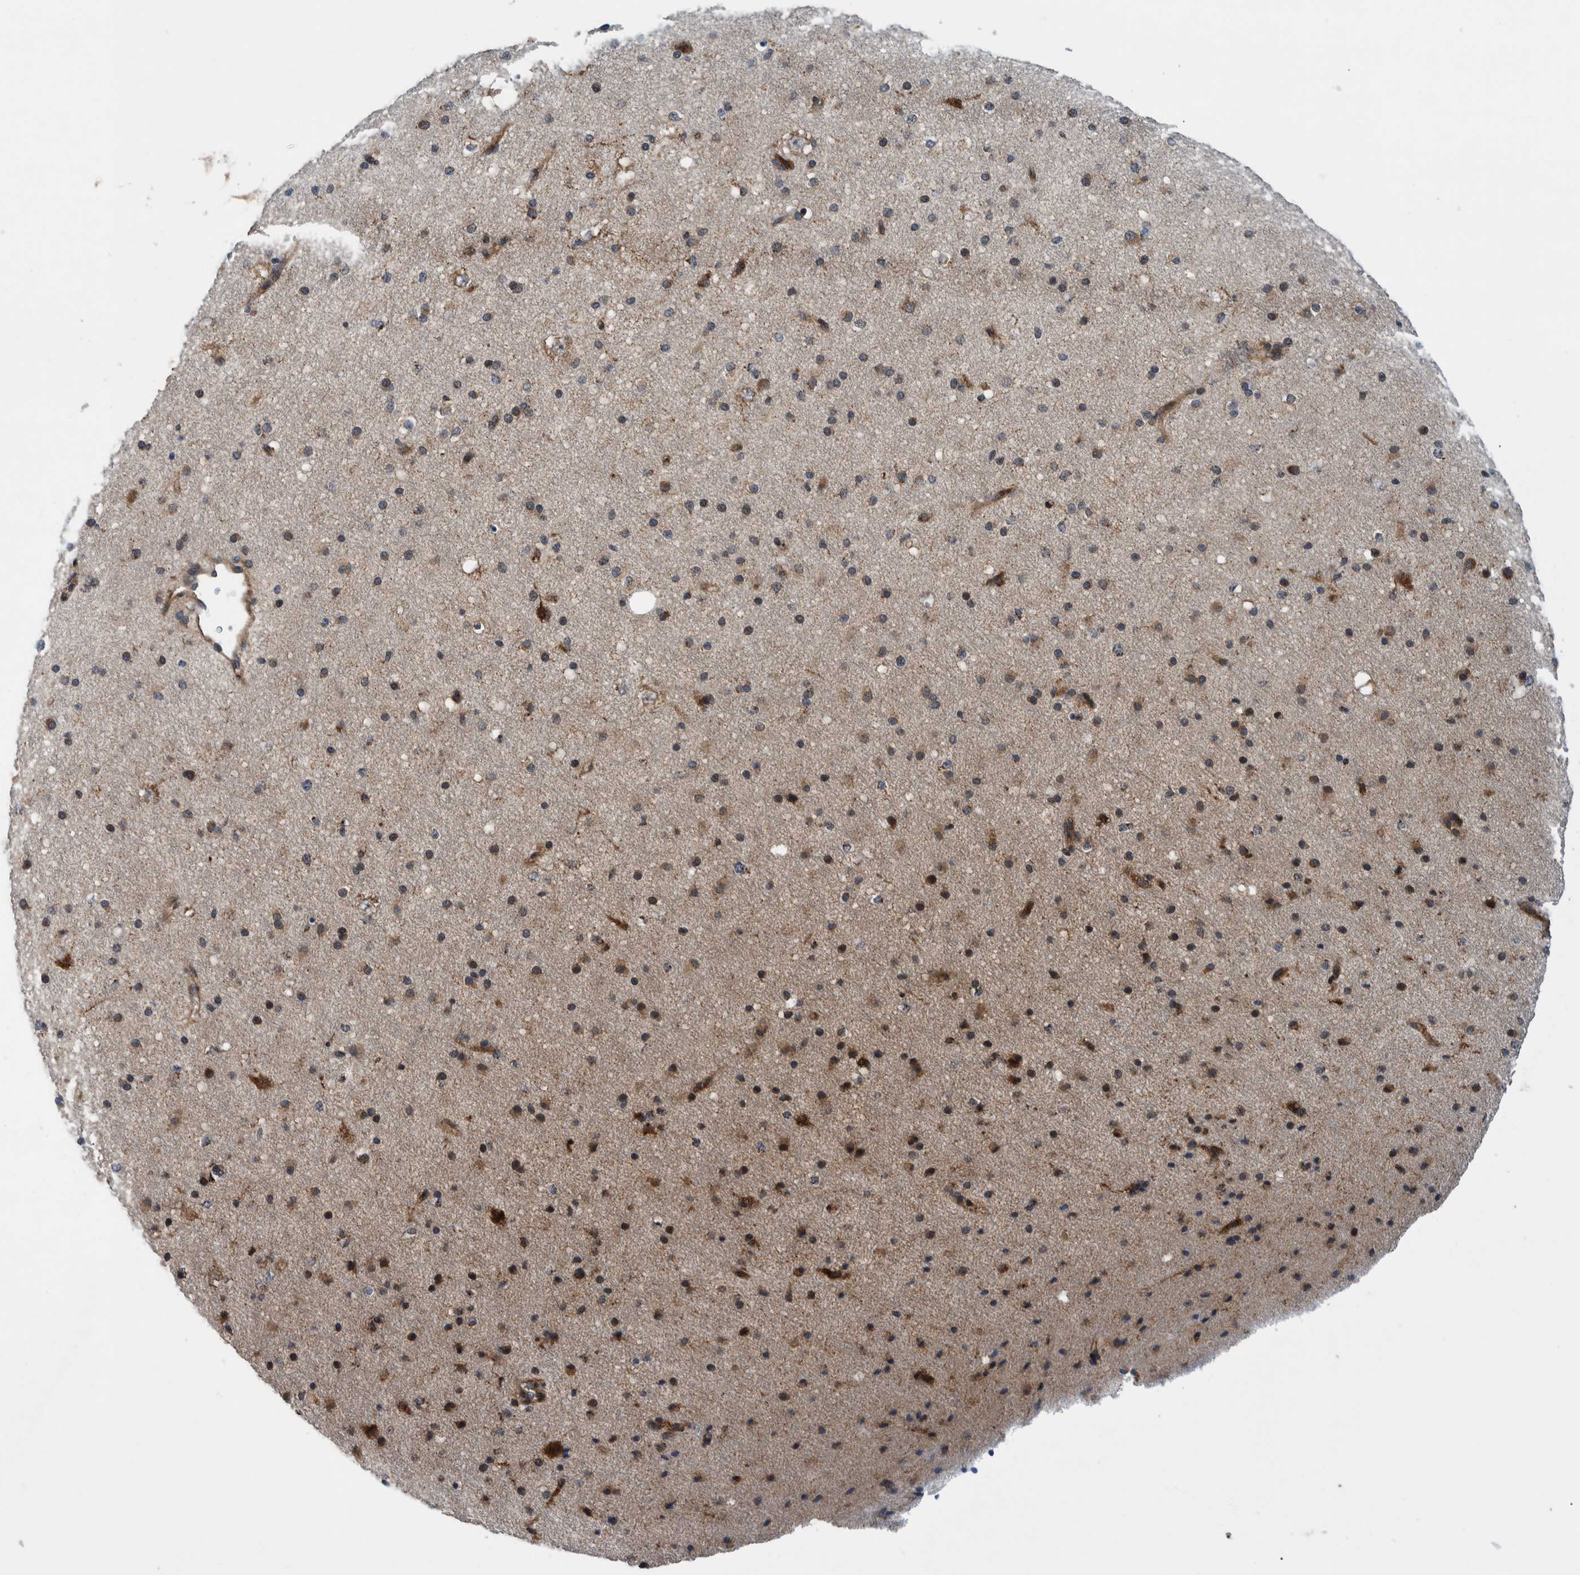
{"staining": {"intensity": "moderate", "quantity": ">75%", "location": "cytoplasmic/membranous"}, "tissue": "cerebral cortex", "cell_type": "Endothelial cells", "image_type": "normal", "snomed": [{"axis": "morphology", "description": "Normal tissue, NOS"}, {"axis": "morphology", "description": "Developmental malformation"}, {"axis": "topography", "description": "Cerebral cortex"}], "caption": "Immunohistochemical staining of benign human cerebral cortex exhibits >75% levels of moderate cytoplasmic/membranous protein staining in approximately >75% of endothelial cells. Using DAB (3,3'-diaminobenzidine) (brown) and hematoxylin (blue) stains, captured at high magnification using brightfield microscopy.", "gene": "MRPS7", "patient": {"sex": "female", "age": 30}}